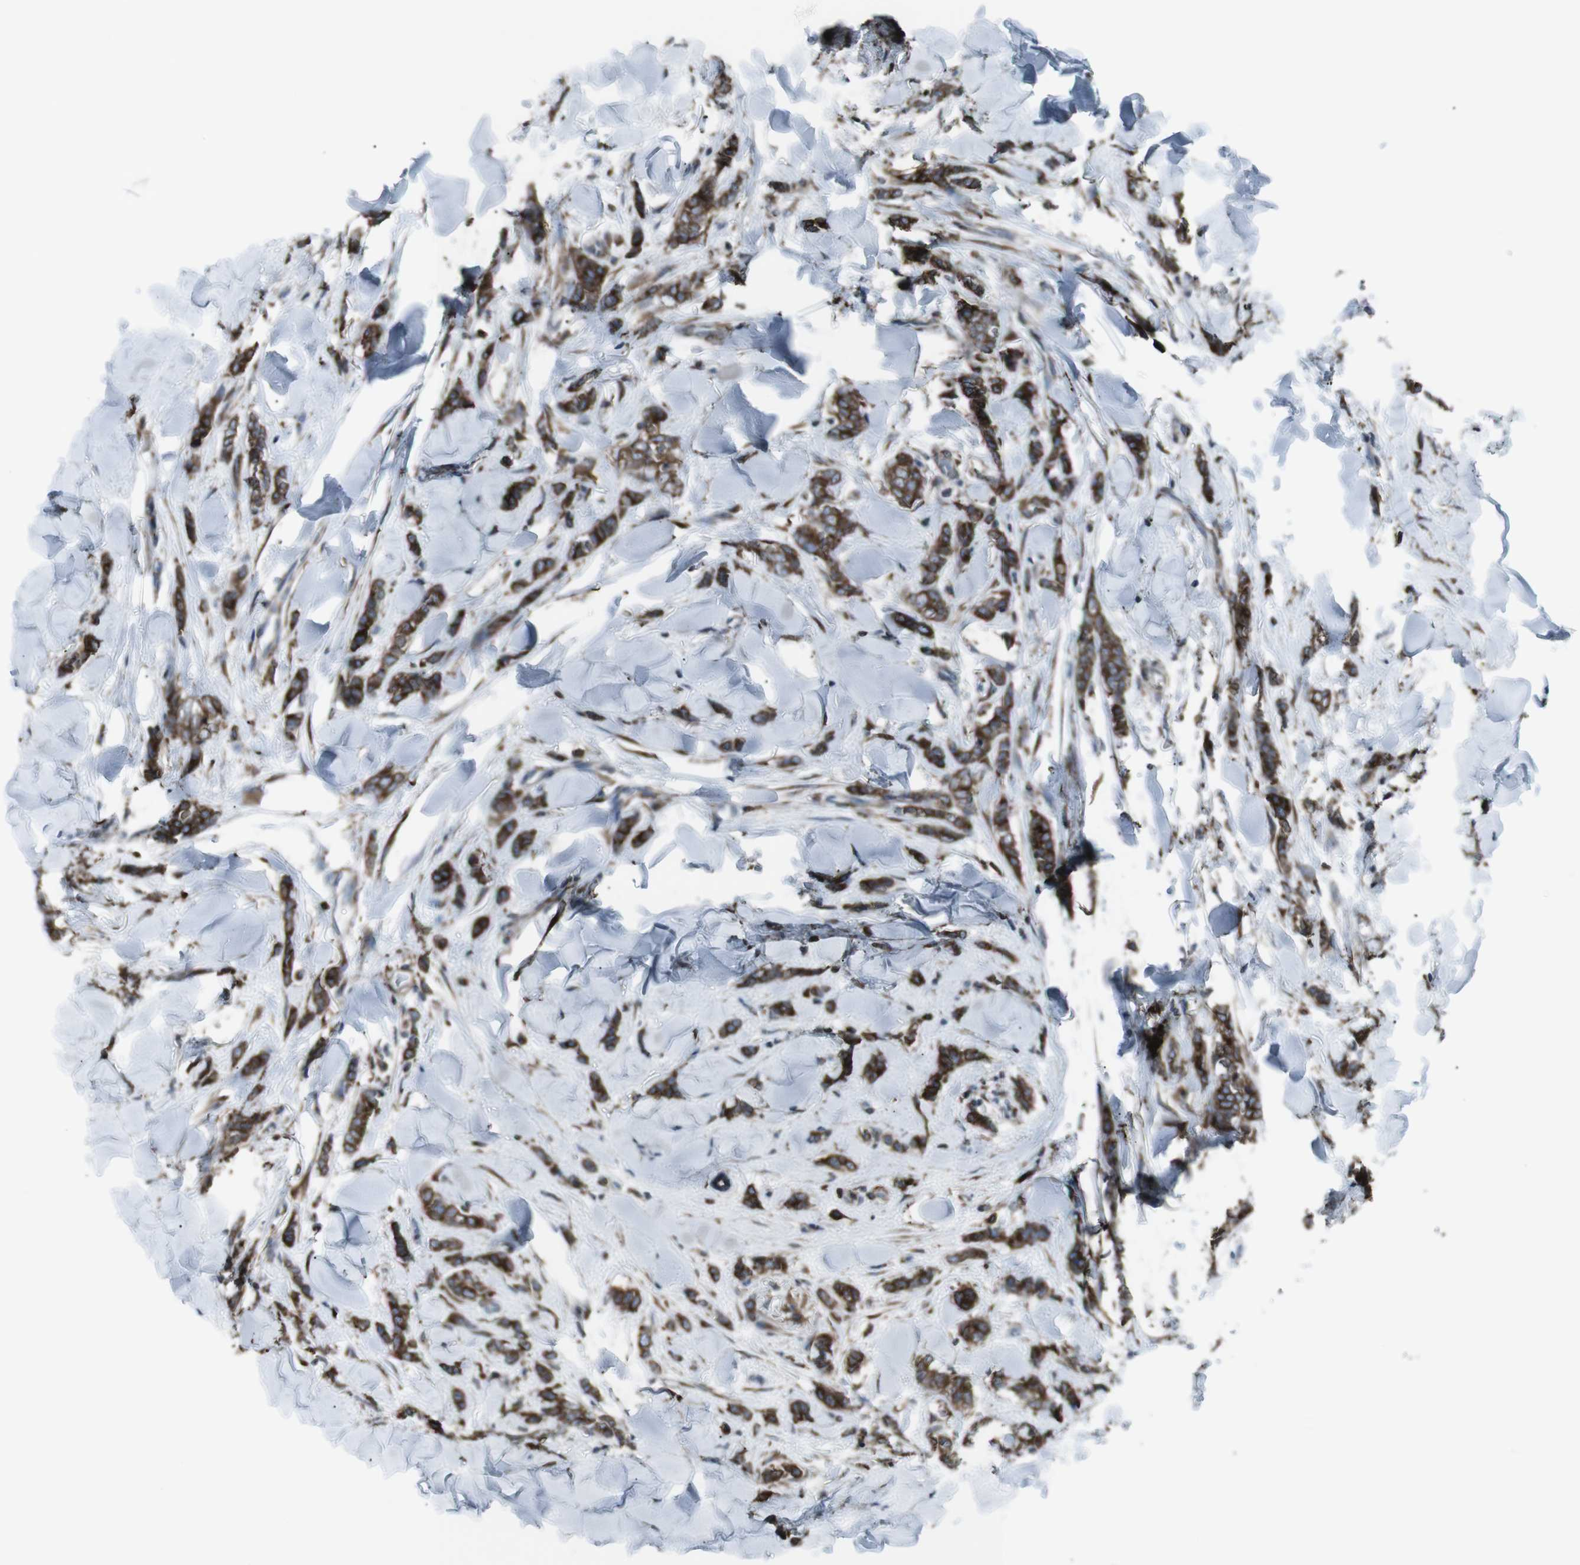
{"staining": {"intensity": "strong", "quantity": ">75%", "location": "cytoplasmic/membranous"}, "tissue": "breast cancer", "cell_type": "Tumor cells", "image_type": "cancer", "snomed": [{"axis": "morphology", "description": "Lobular carcinoma"}, {"axis": "topography", "description": "Skin"}, {"axis": "topography", "description": "Breast"}], "caption": "A high amount of strong cytoplasmic/membranous staining is identified in about >75% of tumor cells in breast lobular carcinoma tissue. The staining was performed using DAB to visualize the protein expression in brown, while the nuclei were stained in blue with hematoxylin (Magnification: 20x).", "gene": "LNPK", "patient": {"sex": "female", "age": 46}}